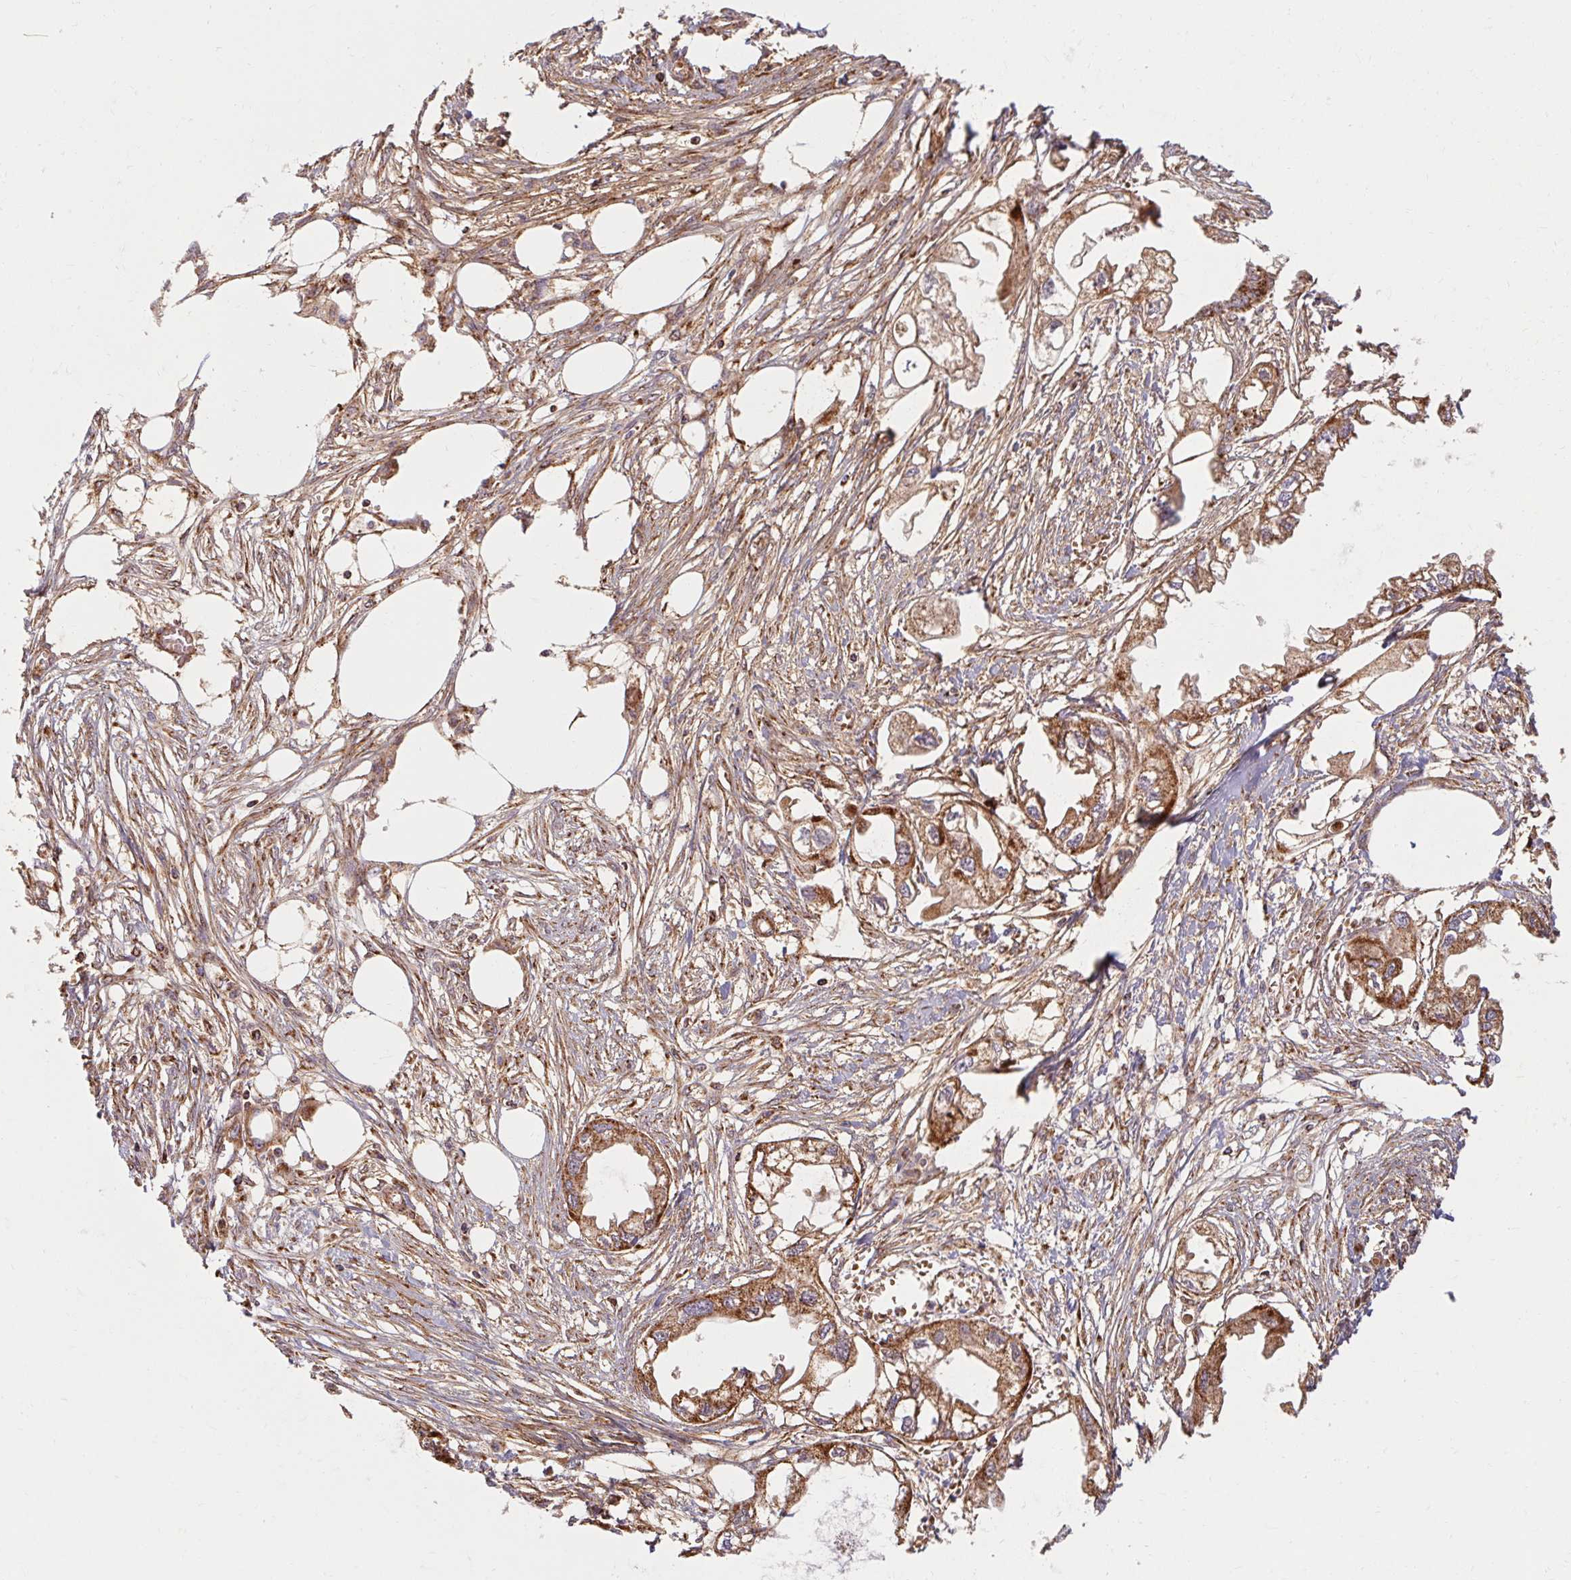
{"staining": {"intensity": "moderate", "quantity": ">75%", "location": "cytoplasmic/membranous"}, "tissue": "endometrial cancer", "cell_type": "Tumor cells", "image_type": "cancer", "snomed": [{"axis": "morphology", "description": "Adenocarcinoma, NOS"}, {"axis": "morphology", "description": "Adenocarcinoma, metastatic, NOS"}, {"axis": "topography", "description": "Adipose tissue"}, {"axis": "topography", "description": "Endometrium"}], "caption": "Immunohistochemical staining of human endometrial adenocarcinoma exhibits medium levels of moderate cytoplasmic/membranous staining in about >75% of tumor cells.", "gene": "BTF3", "patient": {"sex": "female", "age": 67}}